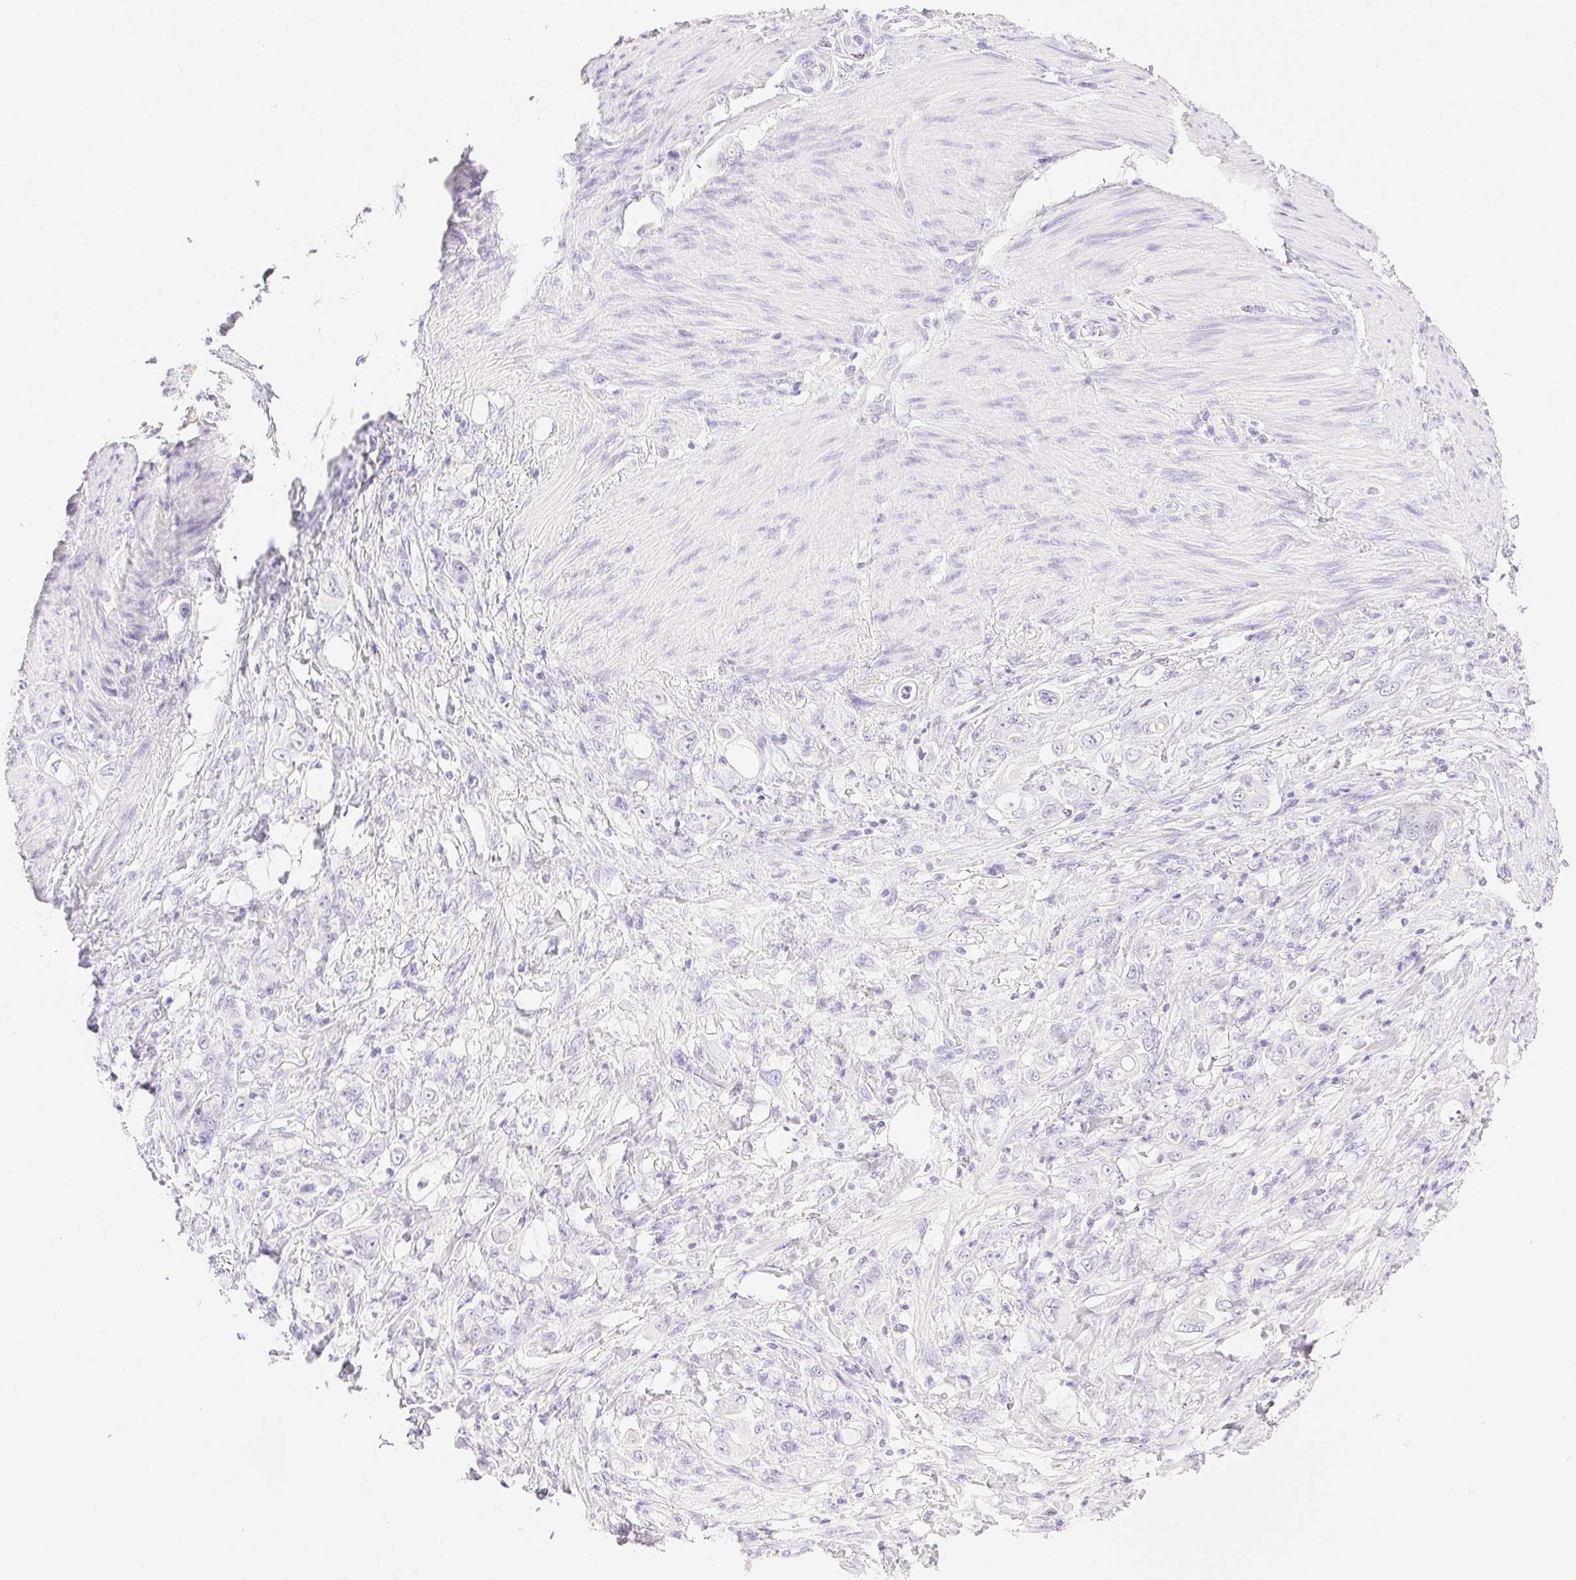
{"staining": {"intensity": "negative", "quantity": "none", "location": "none"}, "tissue": "stomach cancer", "cell_type": "Tumor cells", "image_type": "cancer", "snomed": [{"axis": "morphology", "description": "Adenocarcinoma, NOS"}, {"axis": "topography", "description": "Stomach"}], "caption": "Image shows no significant protein expression in tumor cells of stomach adenocarcinoma.", "gene": "SPACA4", "patient": {"sex": "female", "age": 79}}